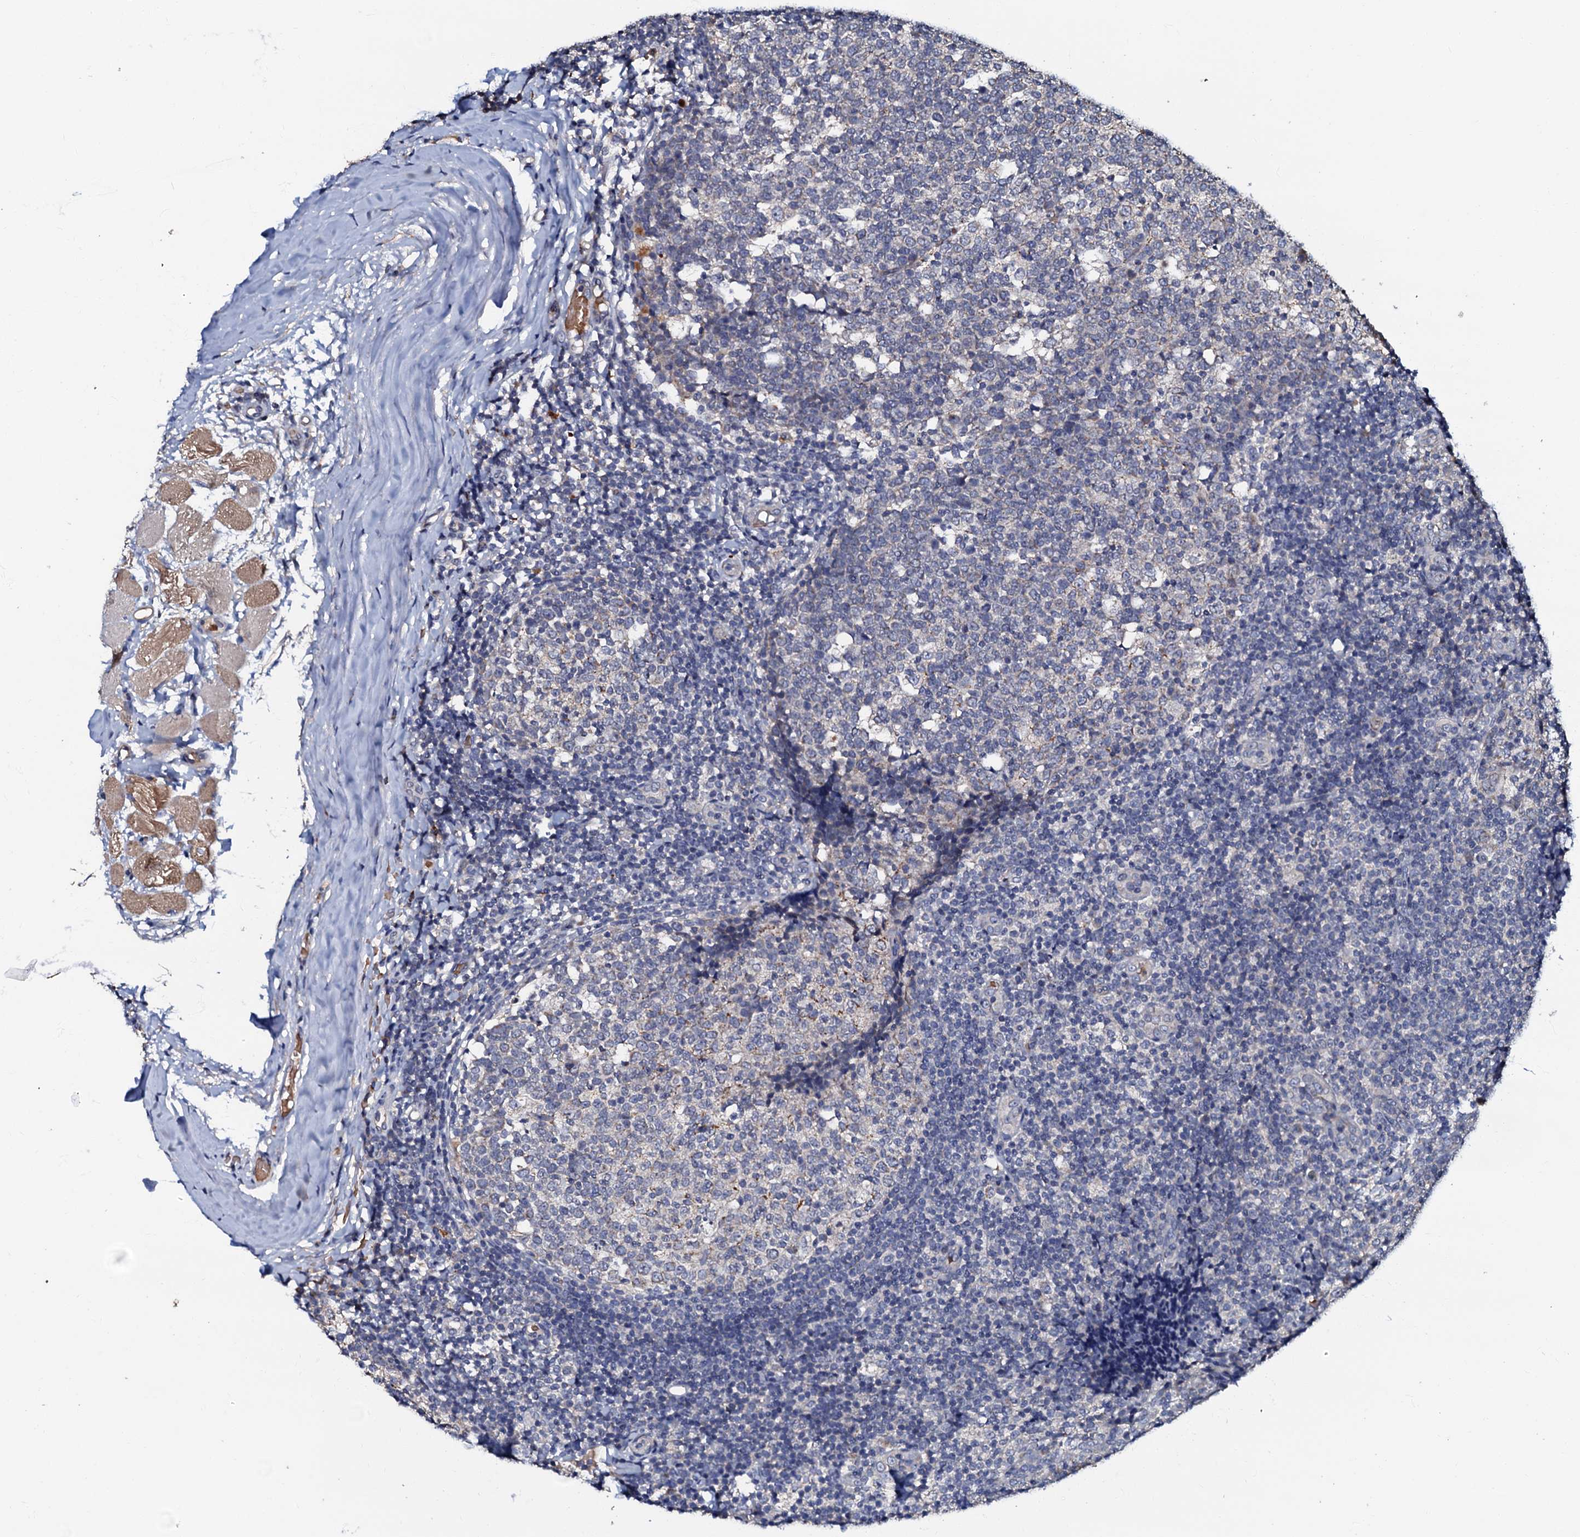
{"staining": {"intensity": "weak", "quantity": "<25%", "location": "cytoplasmic/membranous"}, "tissue": "tonsil", "cell_type": "Germinal center cells", "image_type": "normal", "snomed": [{"axis": "morphology", "description": "Normal tissue, NOS"}, {"axis": "topography", "description": "Tonsil"}], "caption": "DAB immunohistochemical staining of benign tonsil exhibits no significant expression in germinal center cells.", "gene": "CPNE2", "patient": {"sex": "female", "age": 19}}